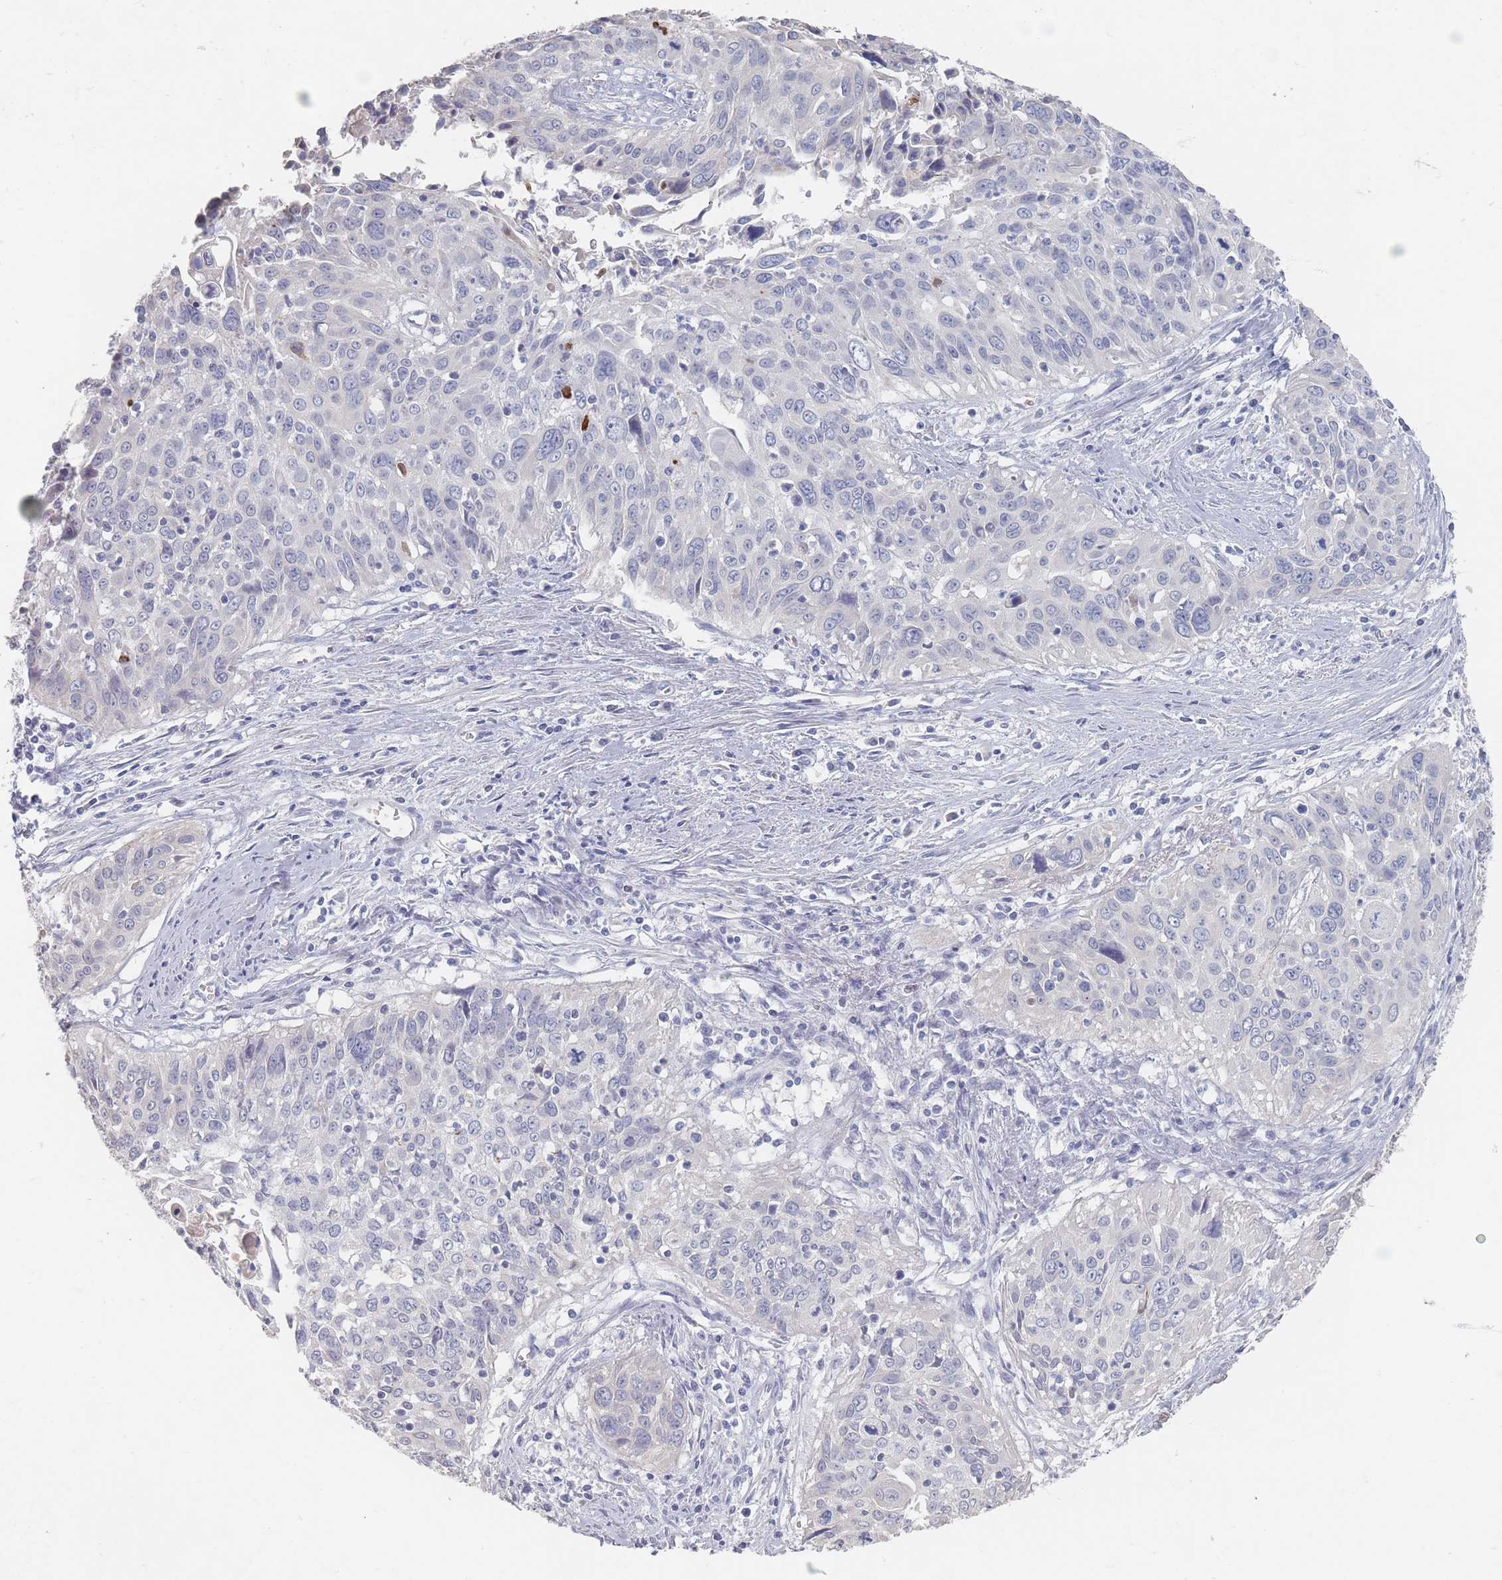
{"staining": {"intensity": "negative", "quantity": "none", "location": "none"}, "tissue": "cervical cancer", "cell_type": "Tumor cells", "image_type": "cancer", "snomed": [{"axis": "morphology", "description": "Squamous cell carcinoma, NOS"}, {"axis": "topography", "description": "Cervix"}], "caption": "Immunohistochemical staining of cervical squamous cell carcinoma exhibits no significant staining in tumor cells.", "gene": "HELZ2", "patient": {"sex": "female", "age": 55}}